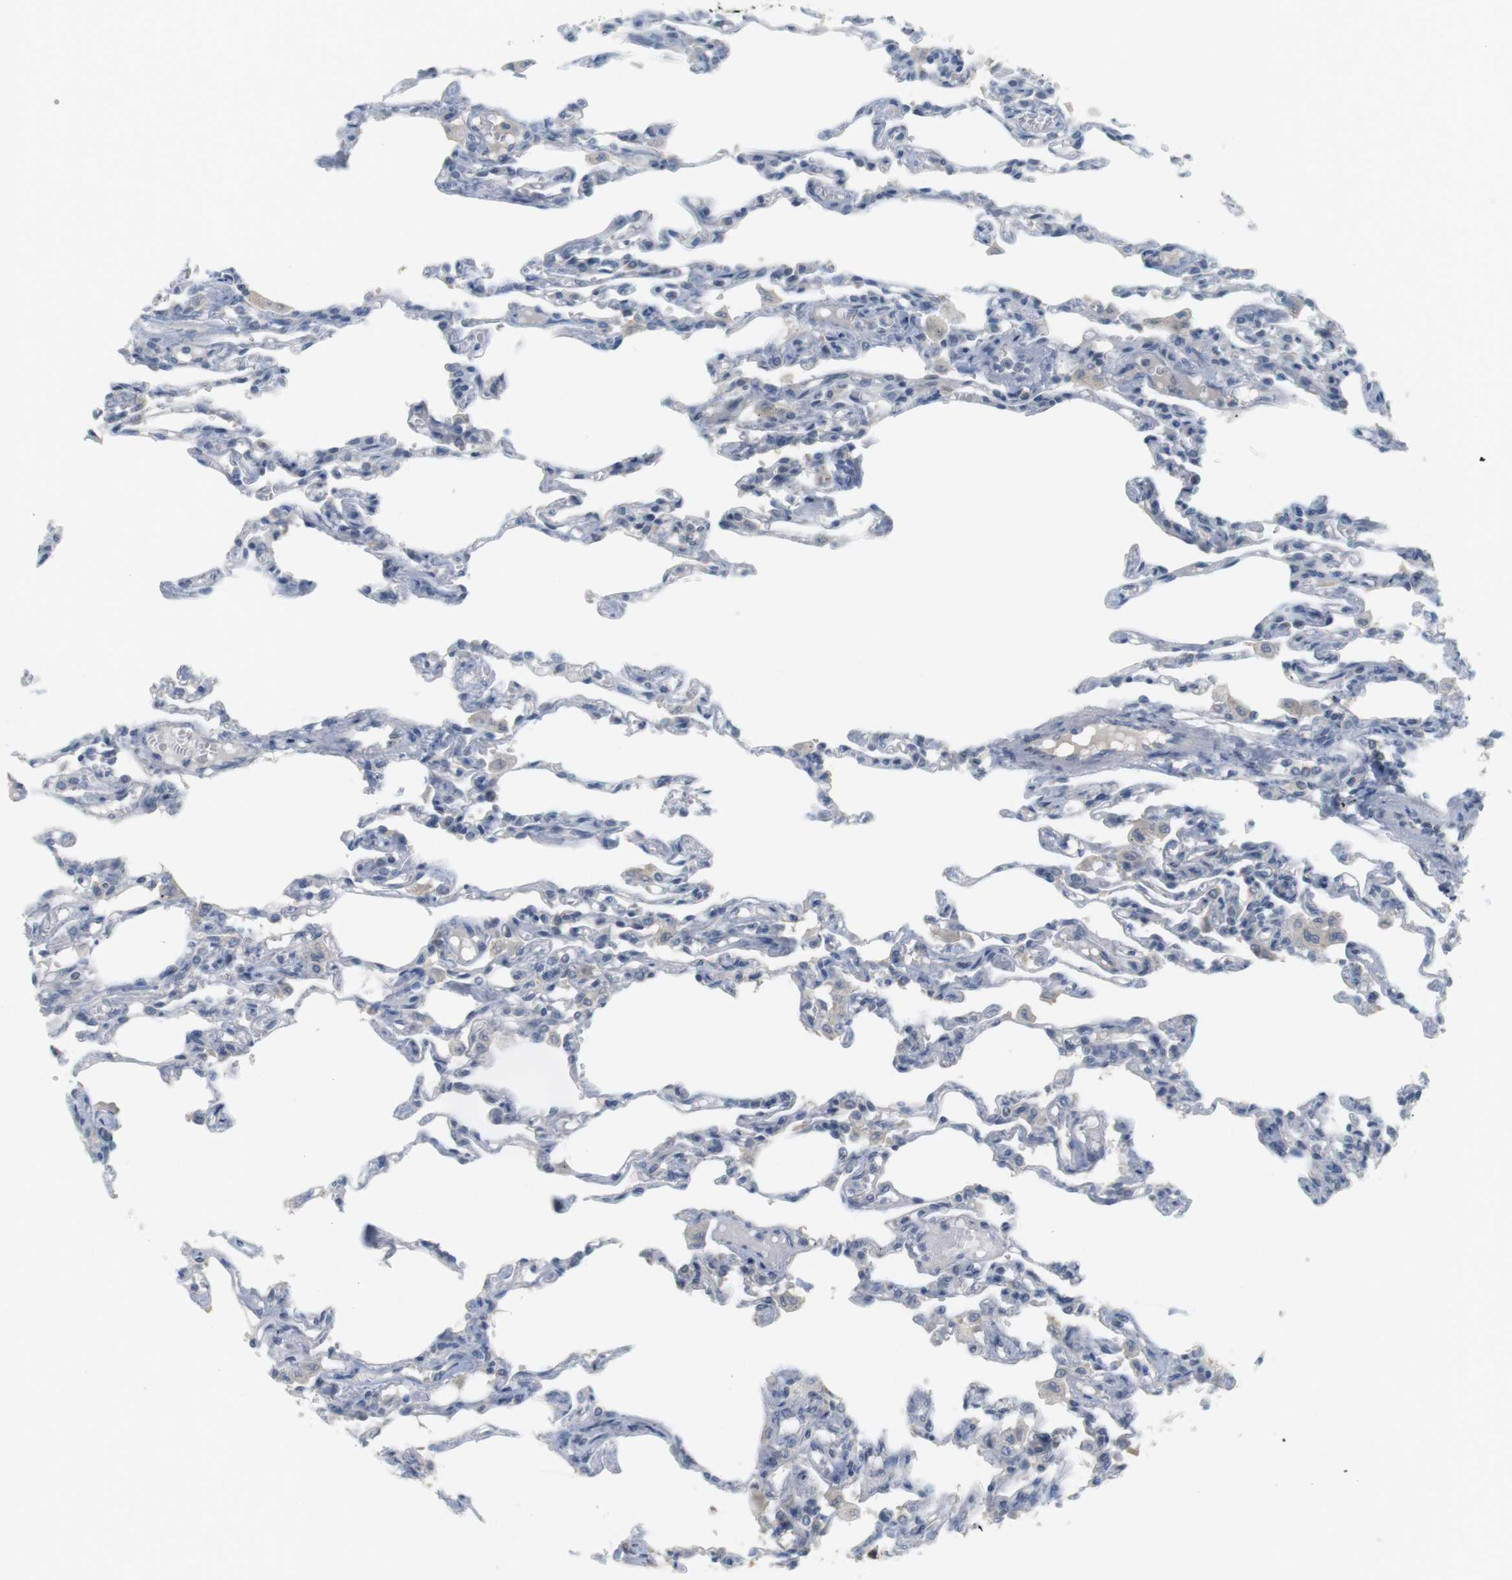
{"staining": {"intensity": "negative", "quantity": "none", "location": "none"}, "tissue": "lung", "cell_type": "Alveolar cells", "image_type": "normal", "snomed": [{"axis": "morphology", "description": "Normal tissue, NOS"}, {"axis": "topography", "description": "Lung"}], "caption": "Protein analysis of benign lung shows no significant positivity in alveolar cells.", "gene": "CREB3L2", "patient": {"sex": "male", "age": 21}}